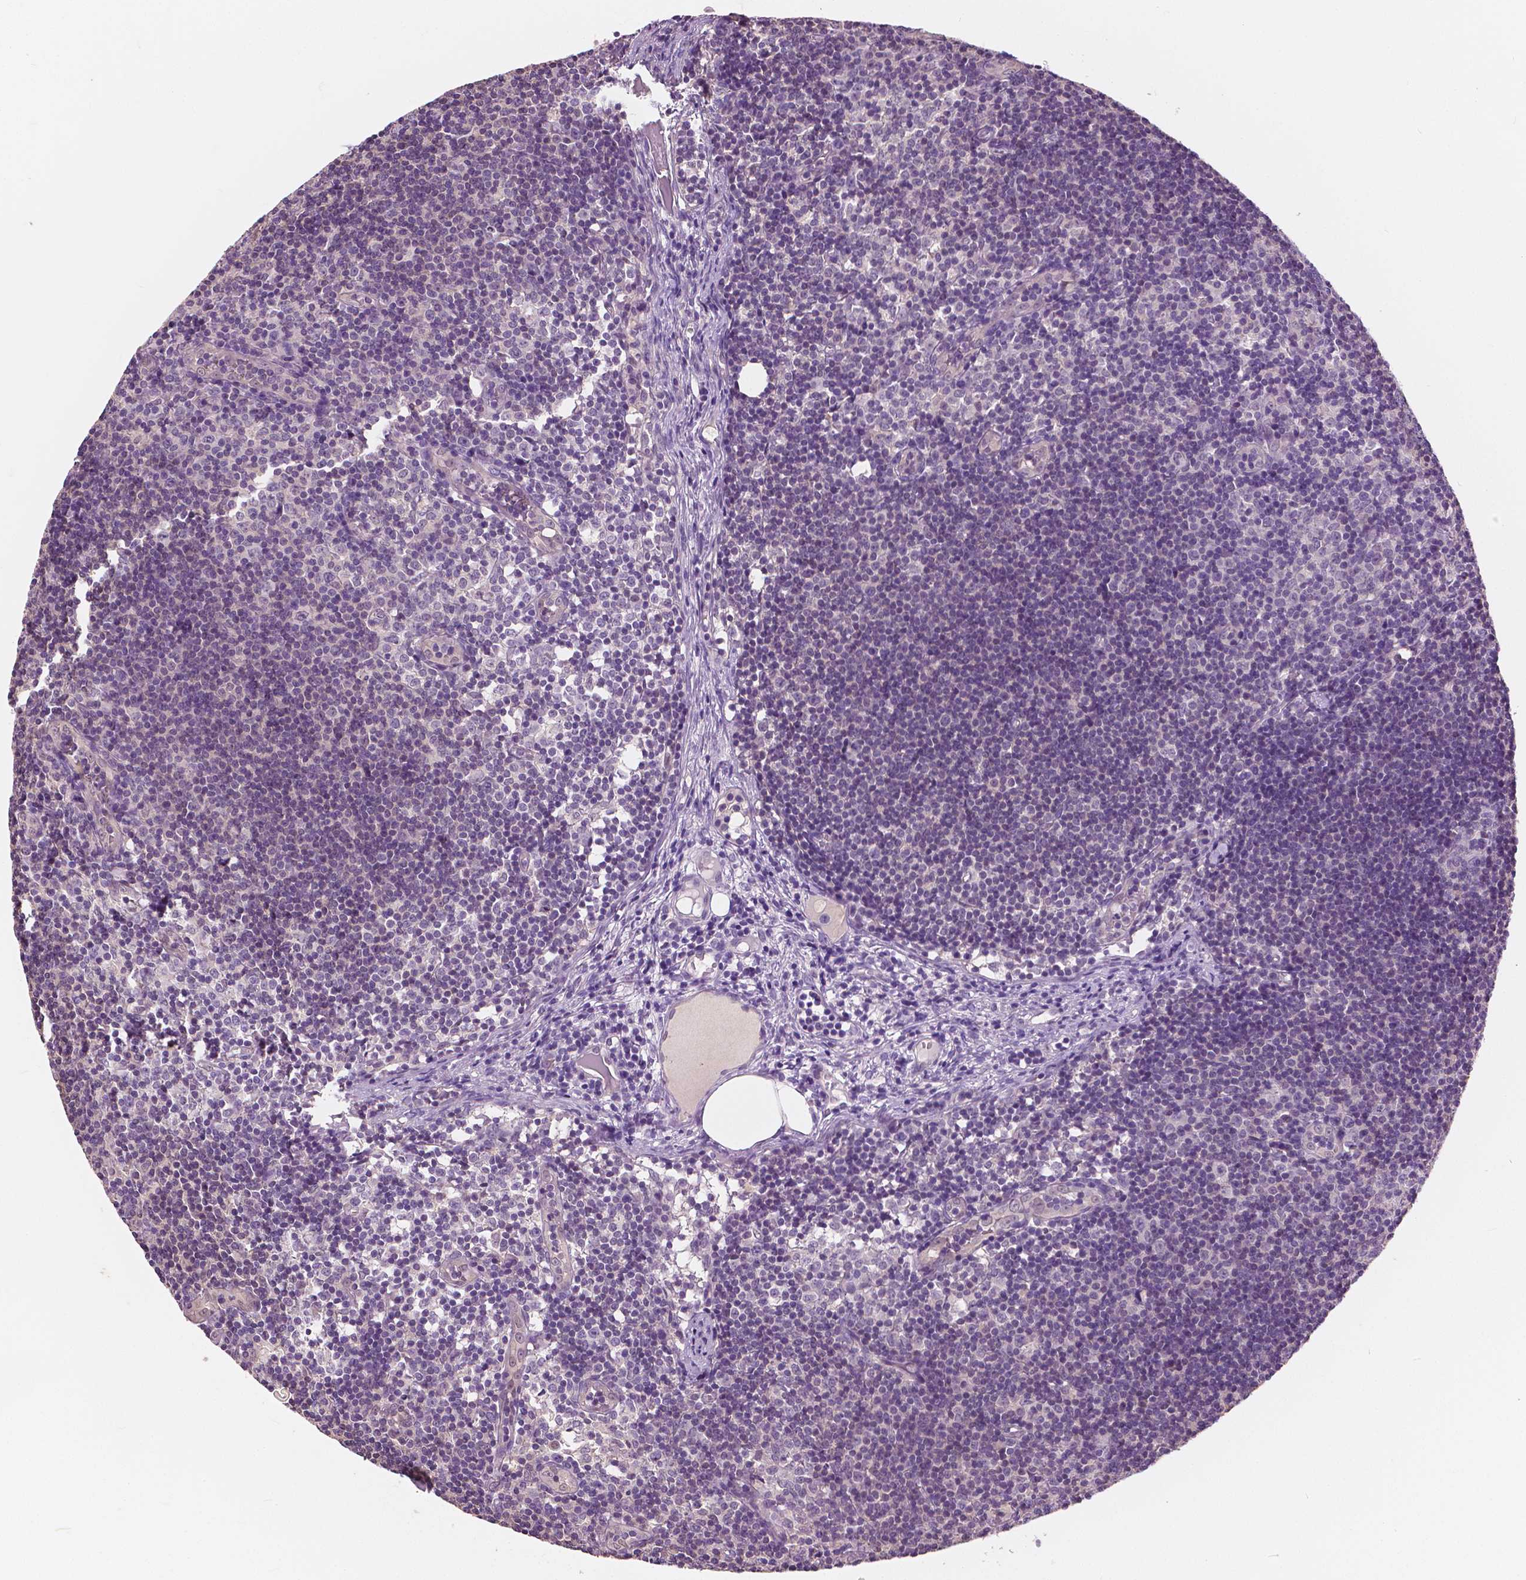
{"staining": {"intensity": "weak", "quantity": "<25%", "location": "nuclear"}, "tissue": "lymph node", "cell_type": "Germinal center cells", "image_type": "normal", "snomed": [{"axis": "morphology", "description": "Normal tissue, NOS"}, {"axis": "topography", "description": "Lymph node"}], "caption": "Human lymph node stained for a protein using IHC exhibits no positivity in germinal center cells.", "gene": "TKFC", "patient": {"sex": "female", "age": 41}}